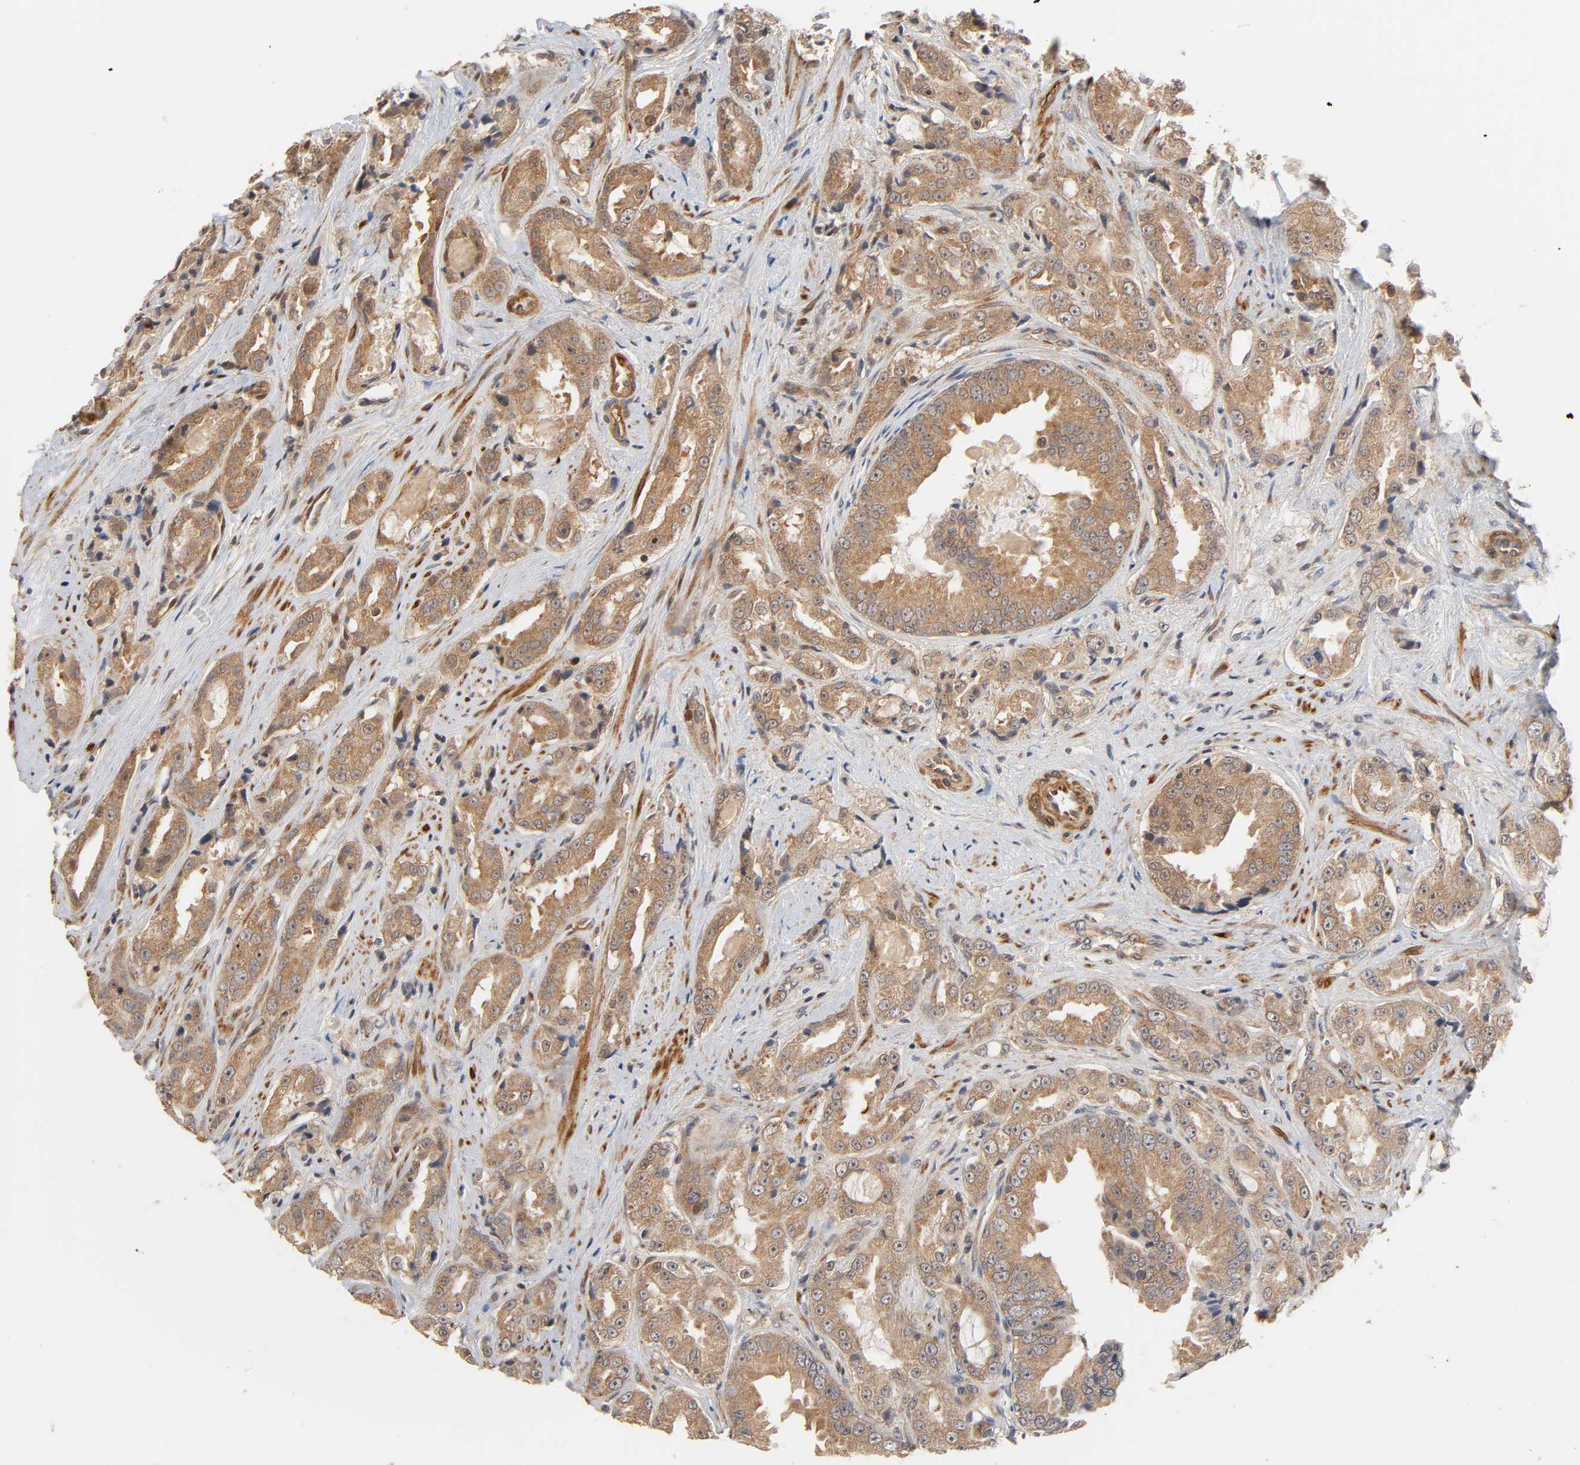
{"staining": {"intensity": "moderate", "quantity": ">75%", "location": "cytoplasmic/membranous"}, "tissue": "prostate cancer", "cell_type": "Tumor cells", "image_type": "cancer", "snomed": [{"axis": "morphology", "description": "Adenocarcinoma, High grade"}, {"axis": "topography", "description": "Prostate"}], "caption": "This micrograph exhibits immunohistochemistry (IHC) staining of human adenocarcinoma (high-grade) (prostate), with medium moderate cytoplasmic/membranous expression in about >75% of tumor cells.", "gene": "NEMF", "patient": {"sex": "male", "age": 73}}